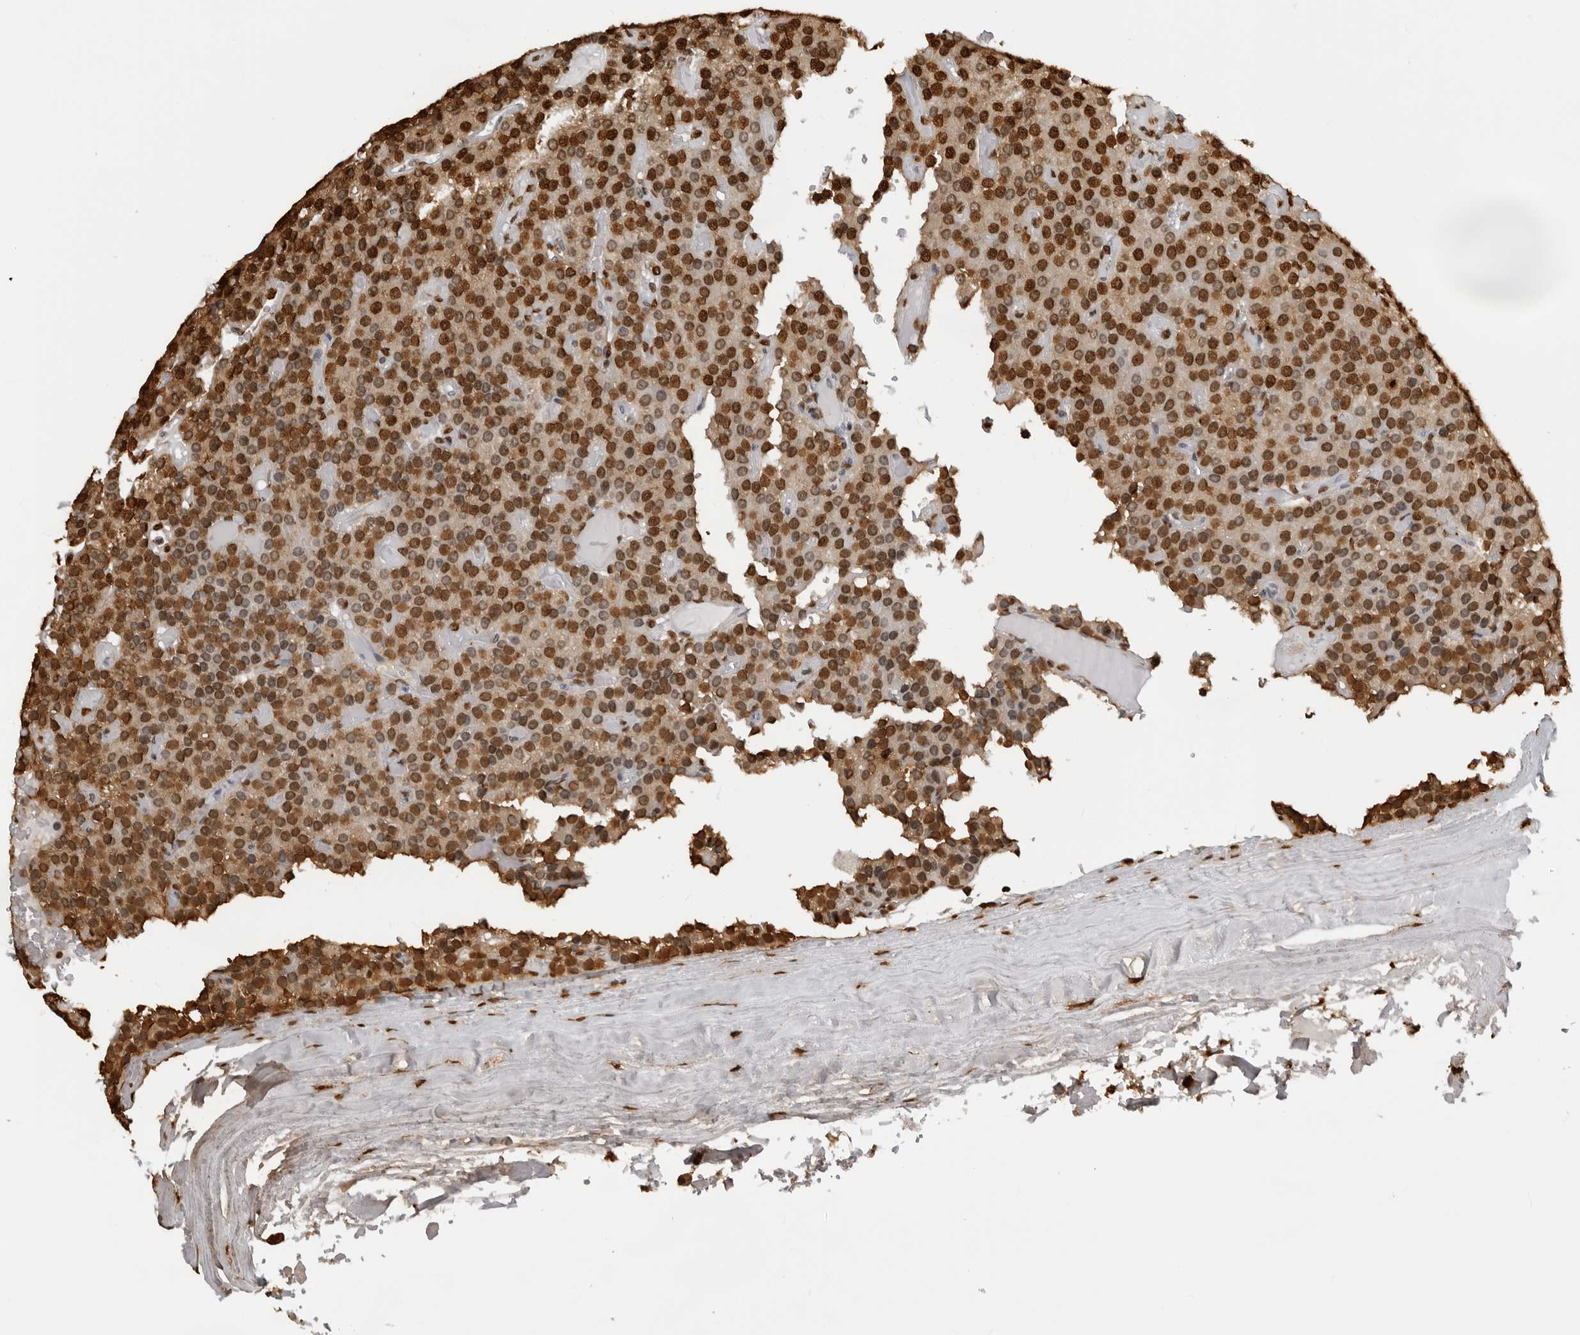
{"staining": {"intensity": "strong", "quantity": ">75%", "location": "nuclear"}, "tissue": "parathyroid gland", "cell_type": "Glandular cells", "image_type": "normal", "snomed": [{"axis": "morphology", "description": "Normal tissue, NOS"}, {"axis": "morphology", "description": "Adenoma, NOS"}, {"axis": "topography", "description": "Parathyroid gland"}], "caption": "Brown immunohistochemical staining in benign parathyroid gland demonstrates strong nuclear expression in about >75% of glandular cells. (DAB = brown stain, brightfield microscopy at high magnification).", "gene": "ZFP91", "patient": {"sex": "female", "age": 86}}